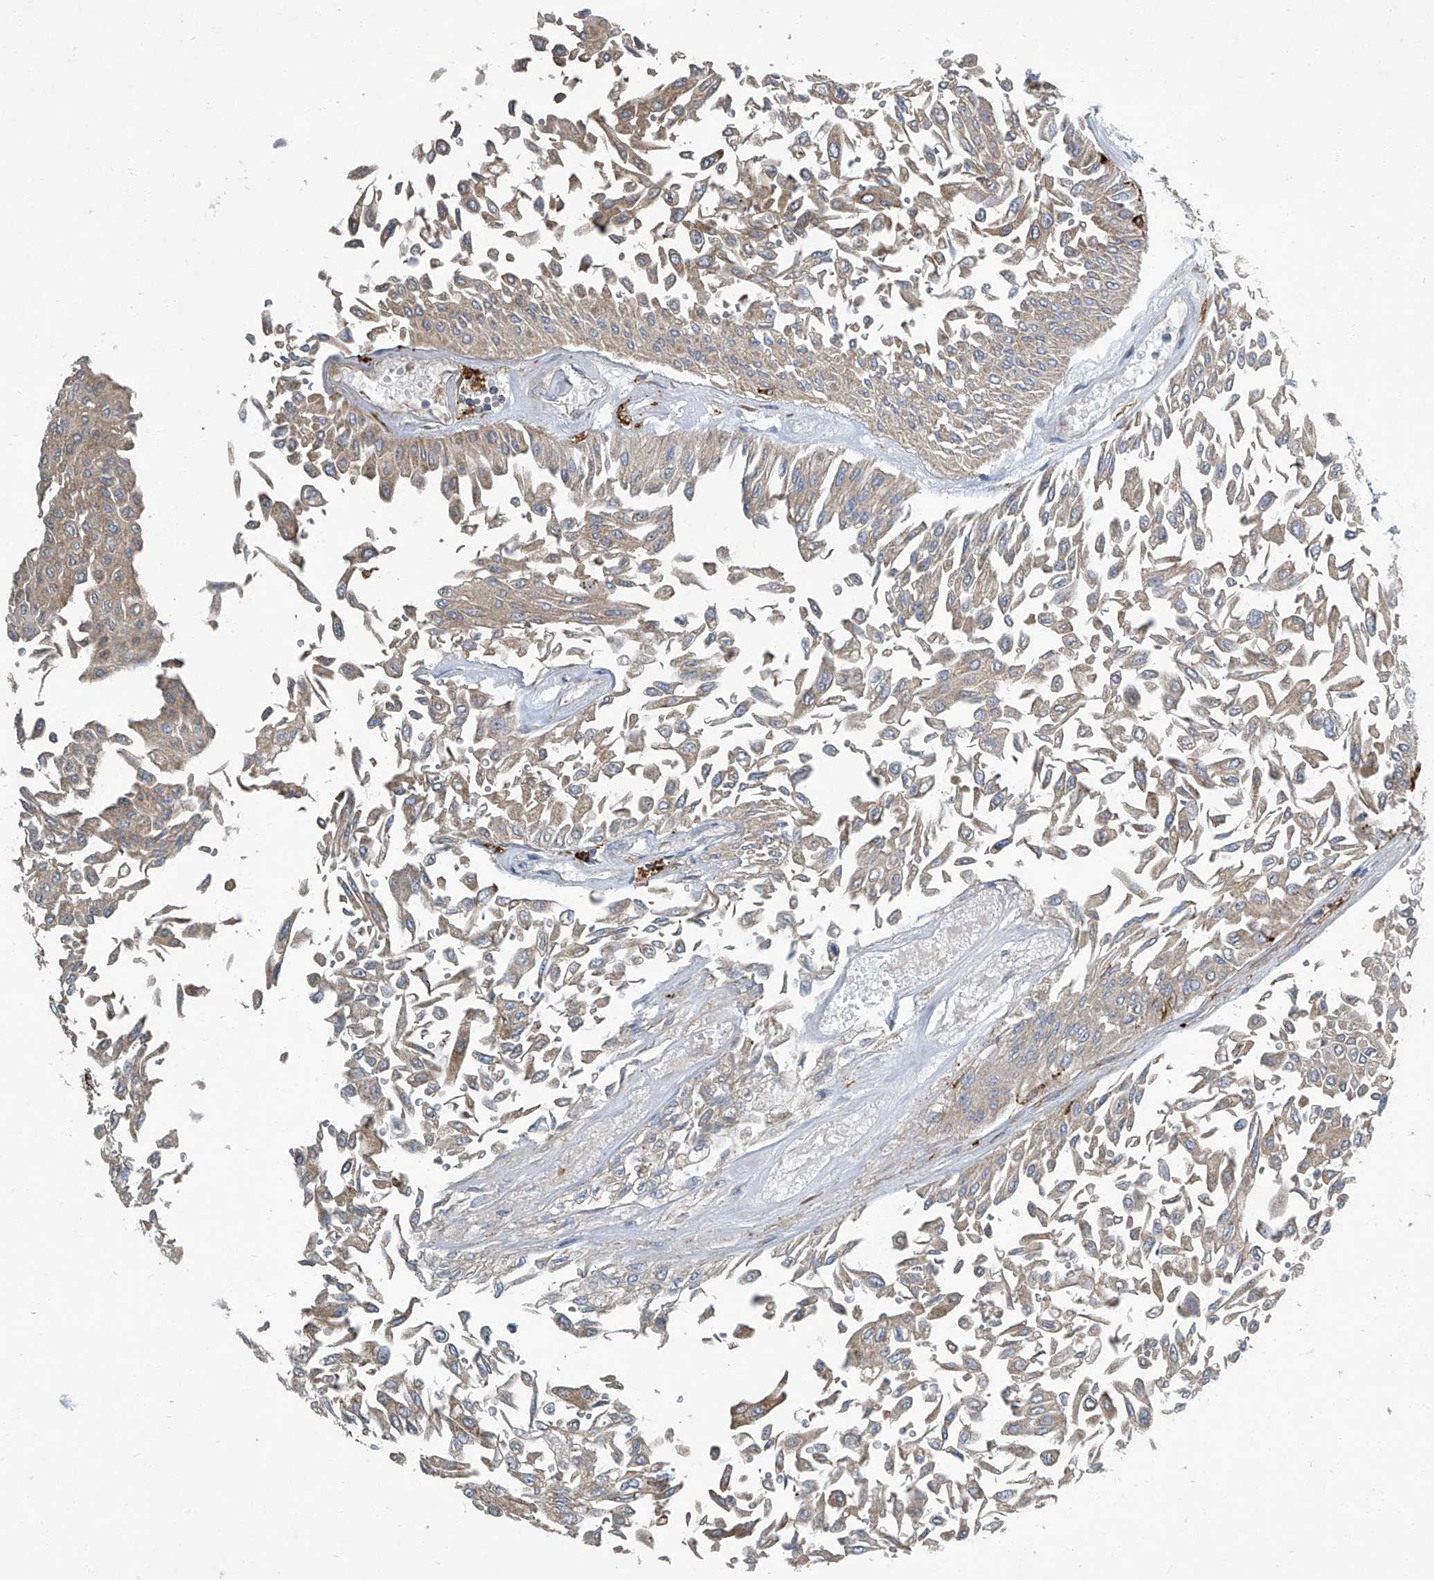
{"staining": {"intensity": "weak", "quantity": ">75%", "location": "cytoplasmic/membranous"}, "tissue": "urothelial cancer", "cell_type": "Tumor cells", "image_type": "cancer", "snomed": [{"axis": "morphology", "description": "Urothelial carcinoma, Low grade"}, {"axis": "topography", "description": "Urinary bladder"}], "caption": "Protein analysis of urothelial cancer tissue displays weak cytoplasmic/membranous positivity in about >75% of tumor cells.", "gene": "FAM167A", "patient": {"sex": "male", "age": 67}}